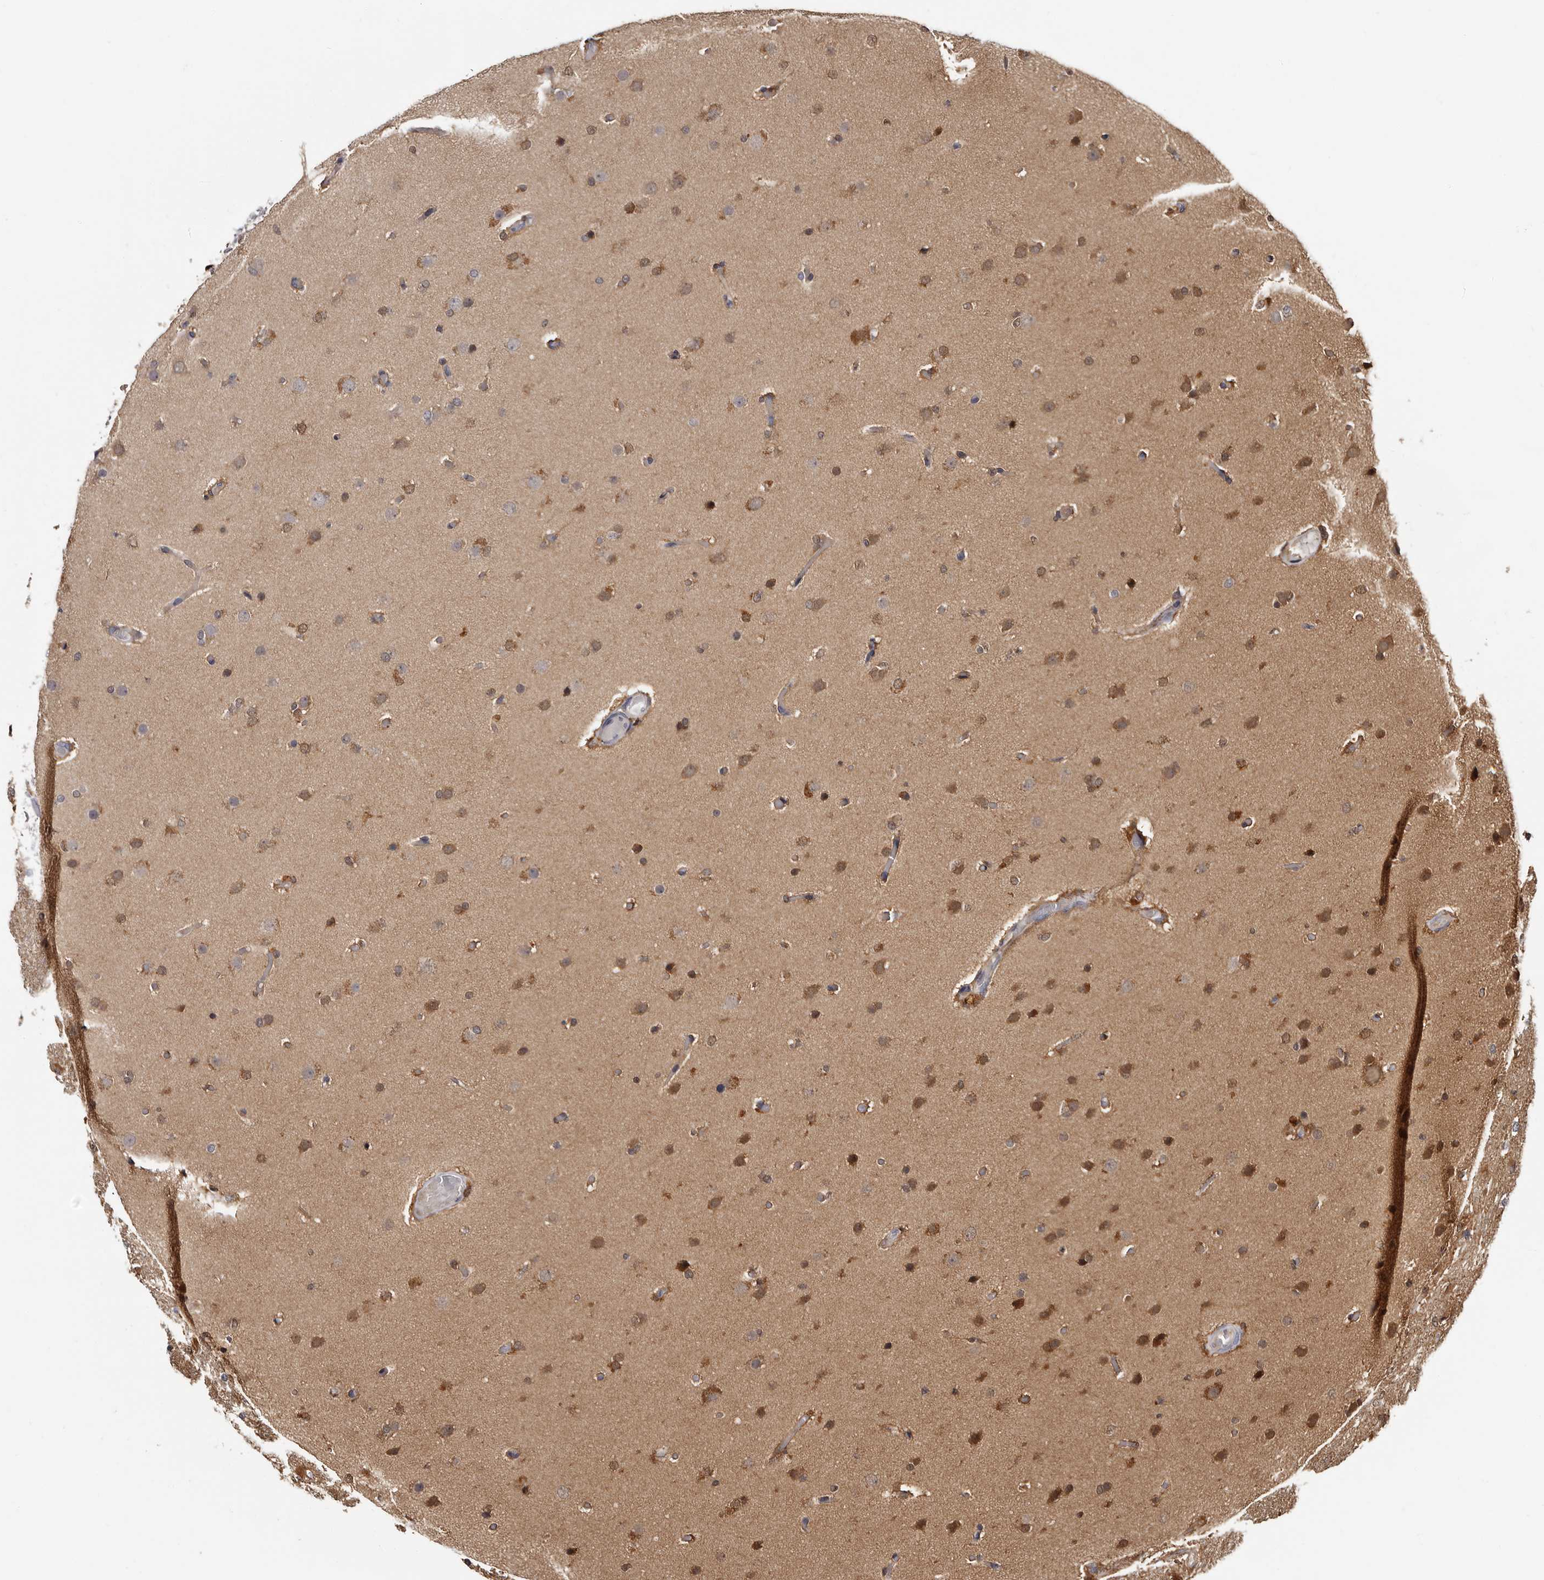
{"staining": {"intensity": "weak", "quantity": "25%-75%", "location": "cytoplasmic/membranous"}, "tissue": "glioma", "cell_type": "Tumor cells", "image_type": "cancer", "snomed": [{"axis": "morphology", "description": "Glioma, malignant, High grade"}, {"axis": "topography", "description": "Cerebral cortex"}], "caption": "Human malignant glioma (high-grade) stained for a protein (brown) reveals weak cytoplasmic/membranous positive expression in about 25%-75% of tumor cells.", "gene": "DNPH1", "patient": {"sex": "female", "age": 36}}